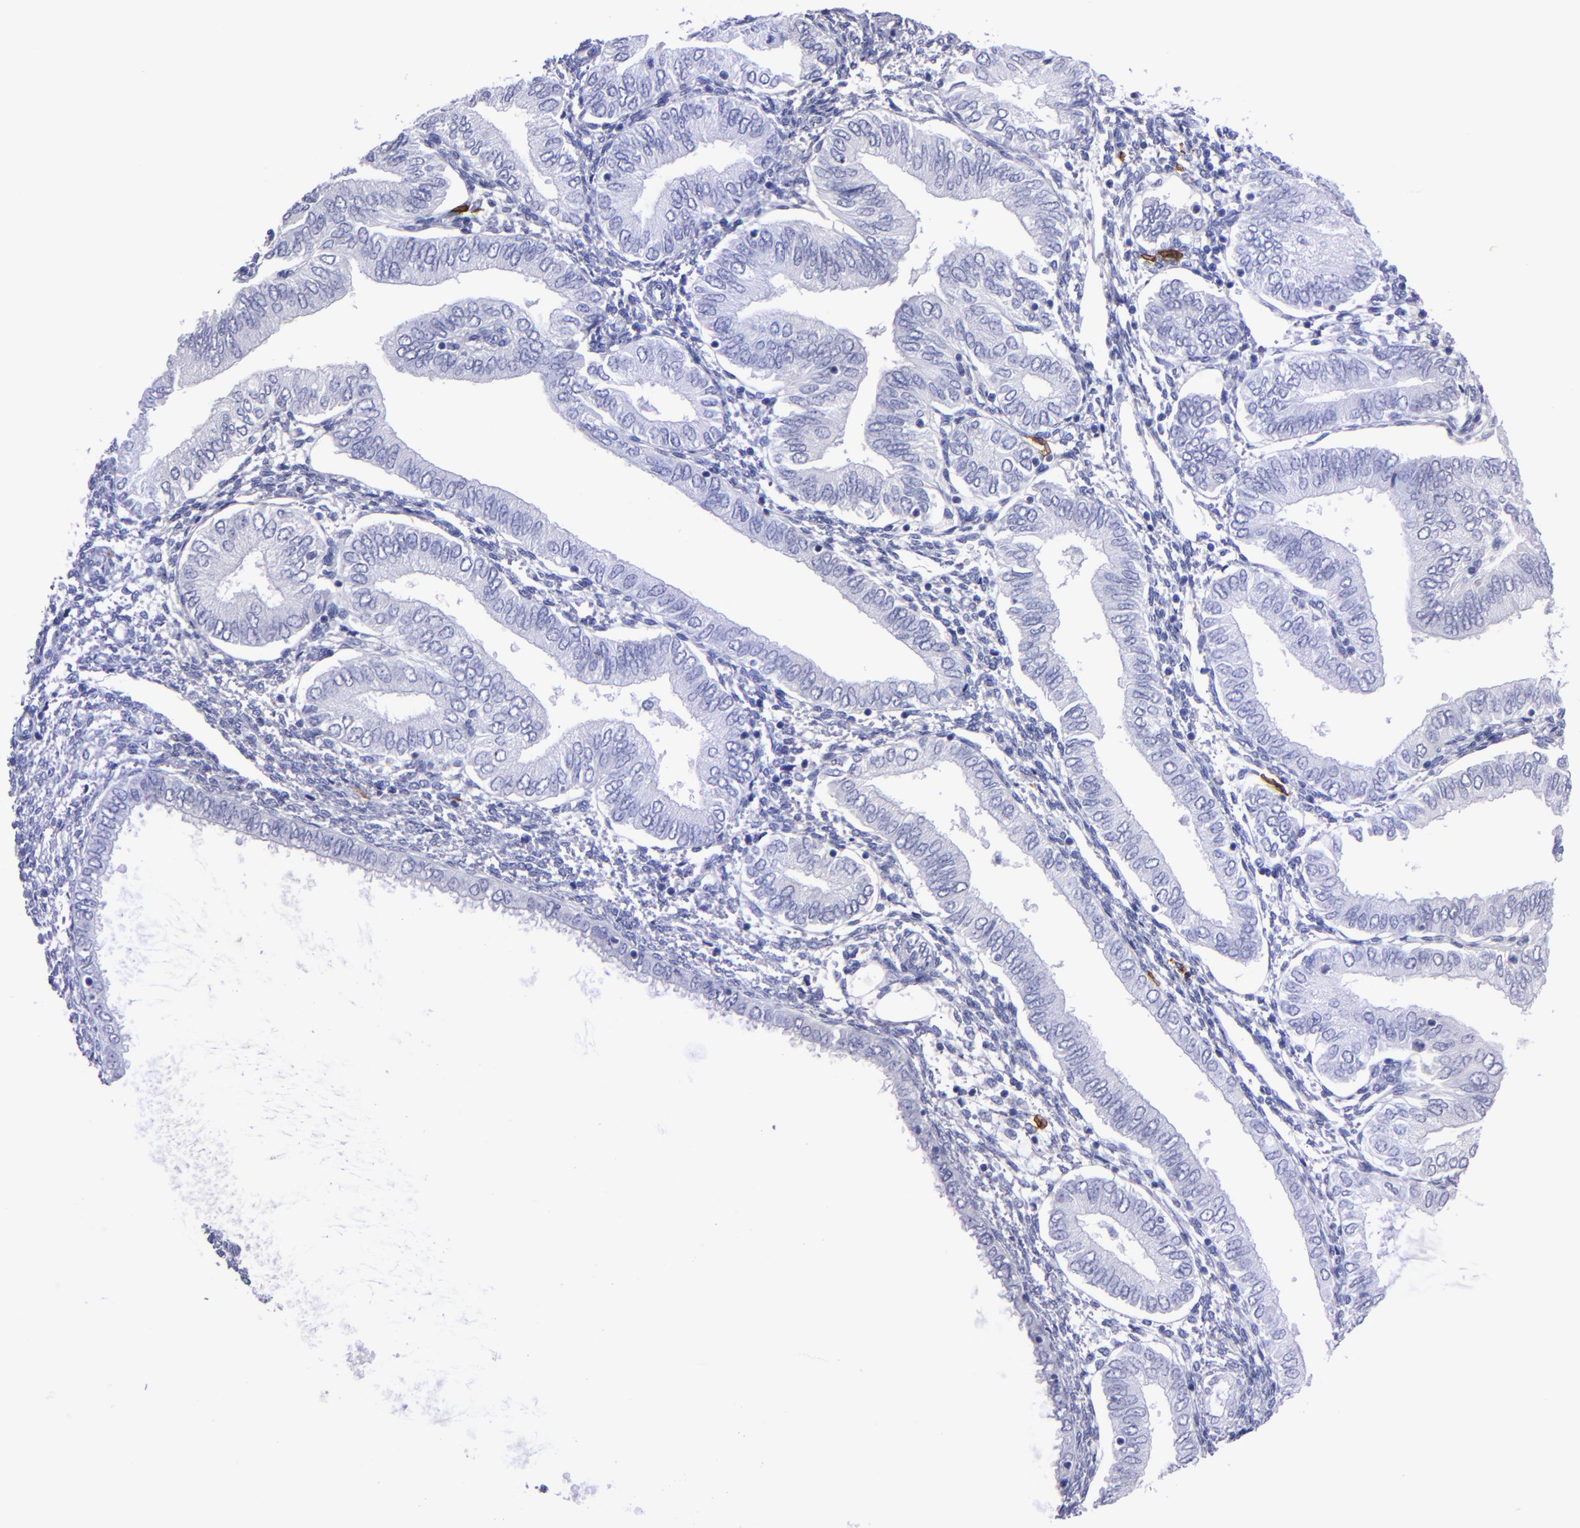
{"staining": {"intensity": "negative", "quantity": "none", "location": "none"}, "tissue": "endometrial cancer", "cell_type": "Tumor cells", "image_type": "cancer", "snomed": [{"axis": "morphology", "description": "Adenocarcinoma, NOS"}, {"axis": "topography", "description": "Endometrium"}], "caption": "Image shows no significant protein positivity in tumor cells of adenocarcinoma (endometrial). Brightfield microscopy of IHC stained with DAB (3,3'-diaminobenzidine) (brown) and hematoxylin (blue), captured at high magnification.", "gene": "CD38", "patient": {"sex": "female", "age": 51}}